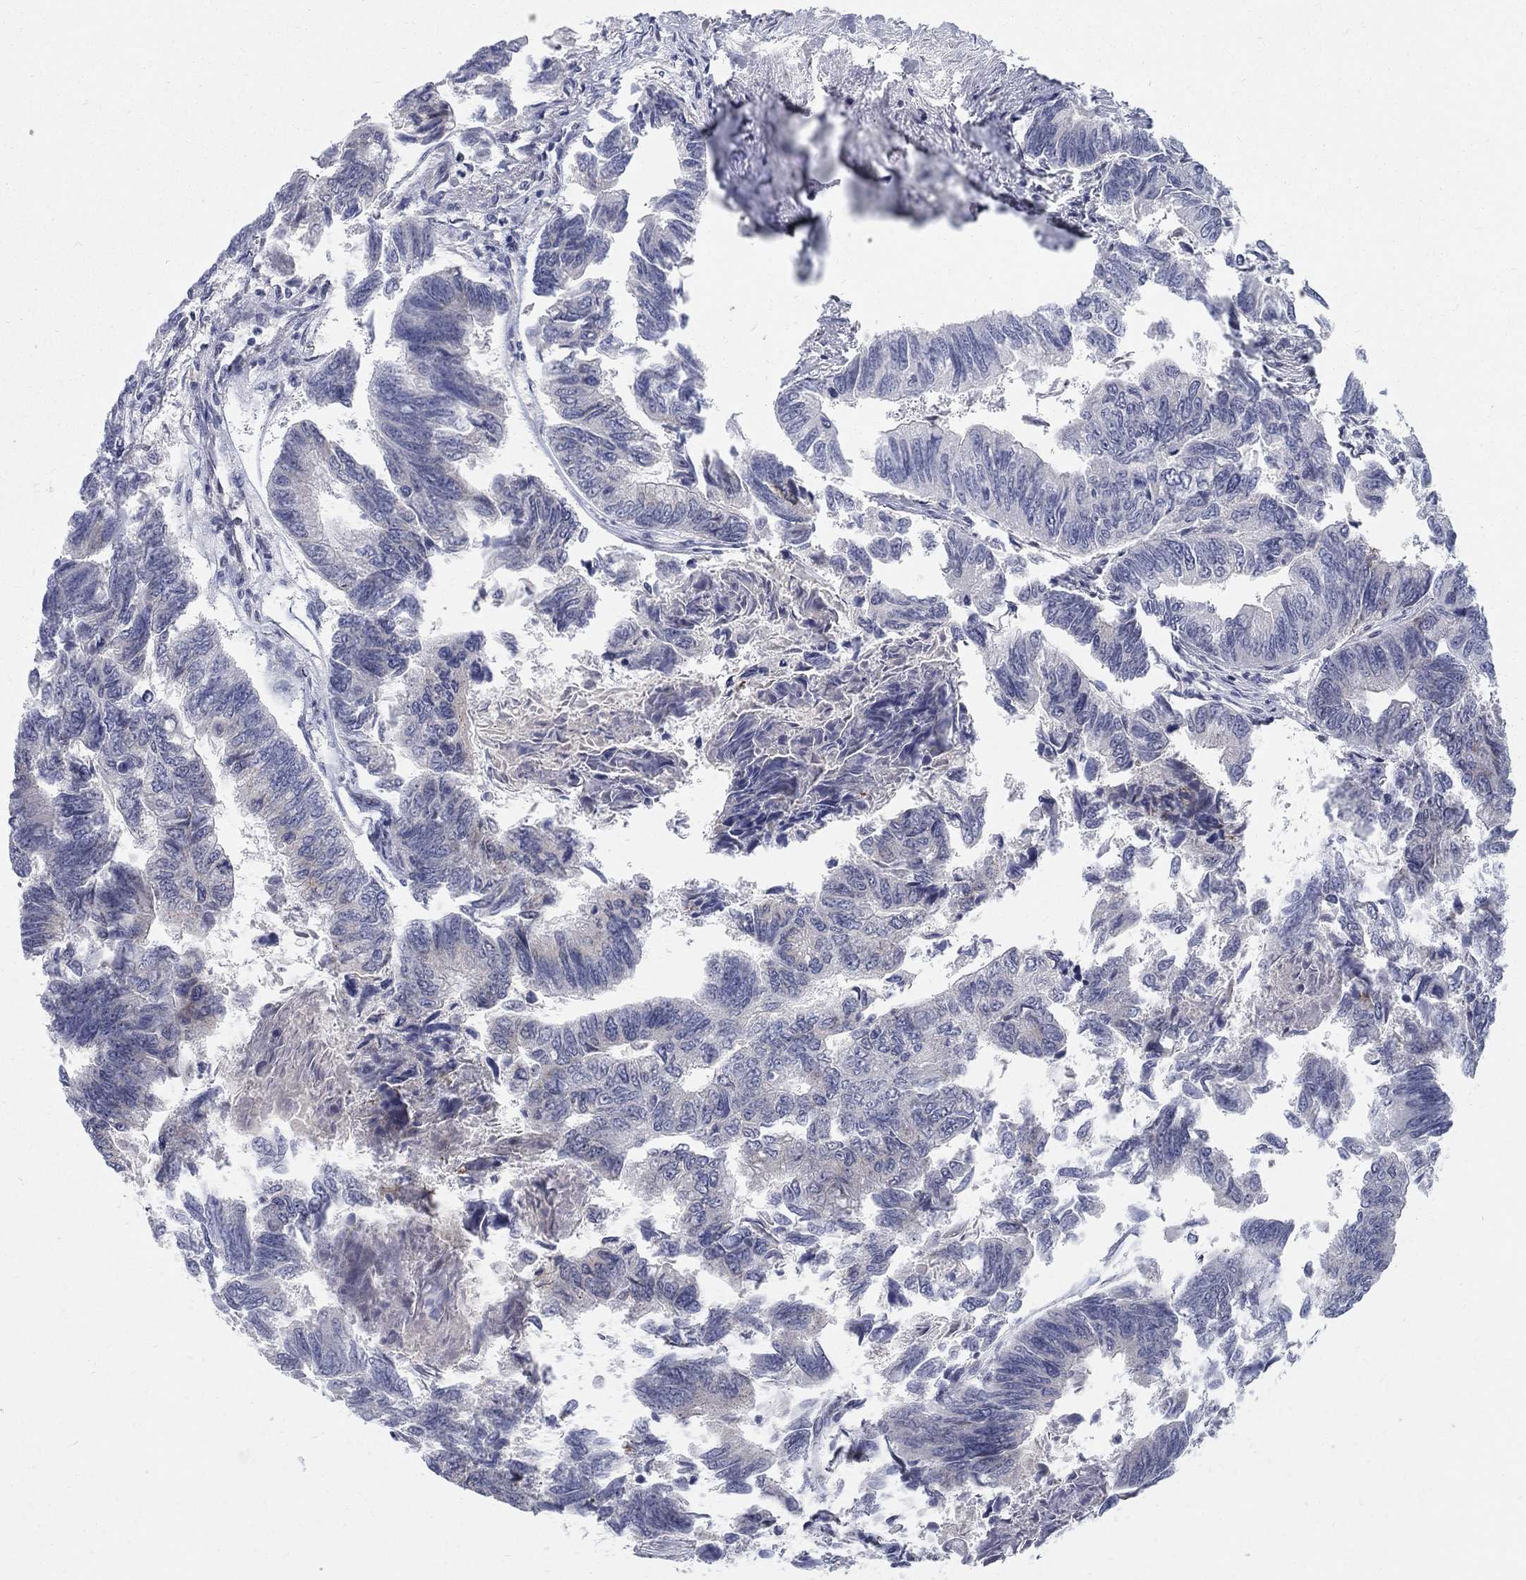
{"staining": {"intensity": "negative", "quantity": "none", "location": "none"}, "tissue": "colorectal cancer", "cell_type": "Tumor cells", "image_type": "cancer", "snomed": [{"axis": "morphology", "description": "Adenocarcinoma, NOS"}, {"axis": "topography", "description": "Colon"}], "caption": "An IHC image of colorectal cancer (adenocarcinoma) is shown. There is no staining in tumor cells of colorectal cancer (adenocarcinoma). (DAB (3,3'-diaminobenzidine) immunohistochemistry, high magnification).", "gene": "PANK3", "patient": {"sex": "female", "age": 65}}